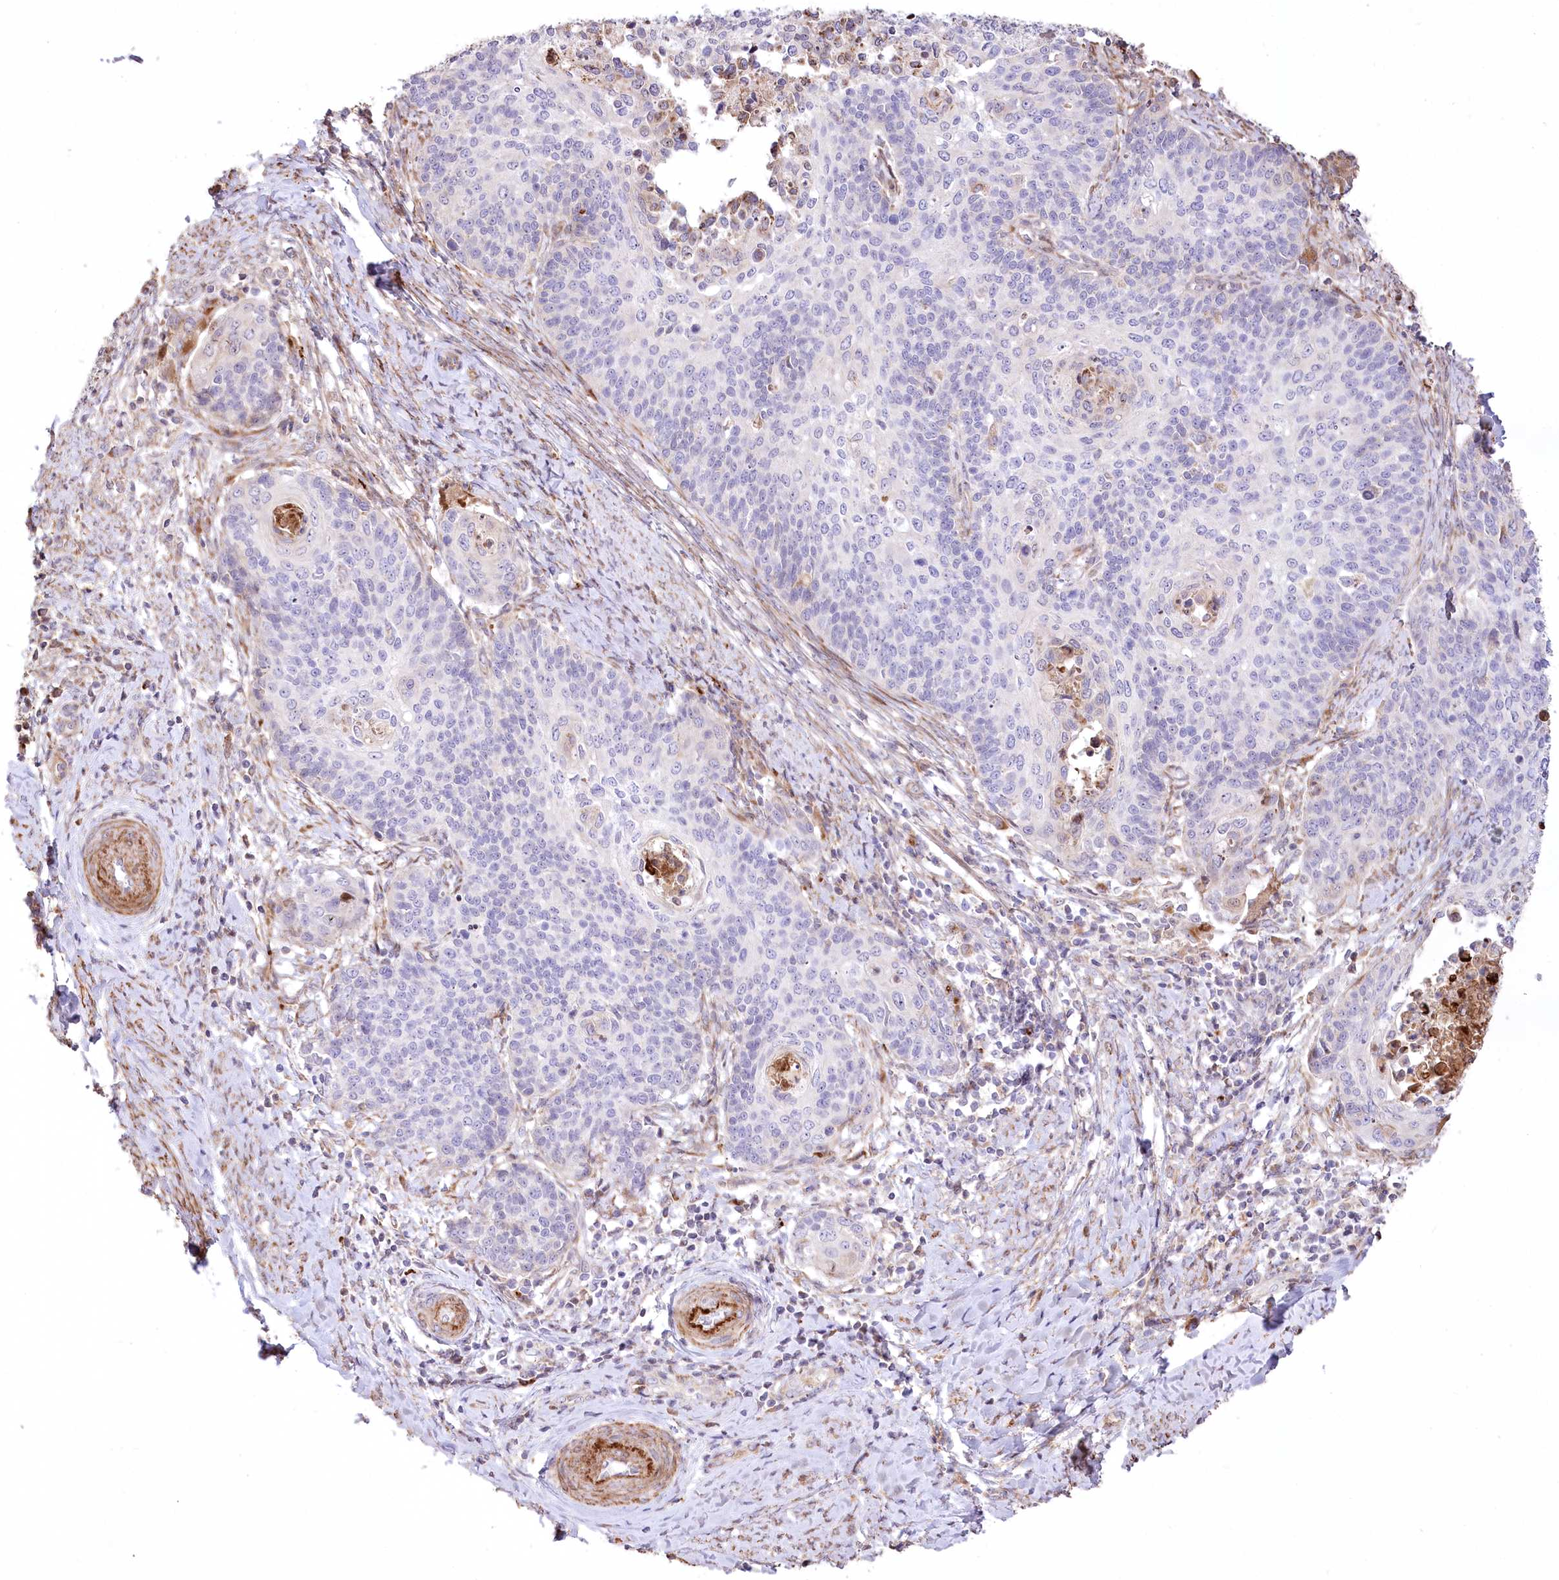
{"staining": {"intensity": "negative", "quantity": "none", "location": "none"}, "tissue": "cervical cancer", "cell_type": "Tumor cells", "image_type": "cancer", "snomed": [{"axis": "morphology", "description": "Squamous cell carcinoma, NOS"}, {"axis": "topography", "description": "Cervix"}], "caption": "DAB (3,3'-diaminobenzidine) immunohistochemical staining of squamous cell carcinoma (cervical) reveals no significant staining in tumor cells.", "gene": "RNF24", "patient": {"sex": "female", "age": 39}}